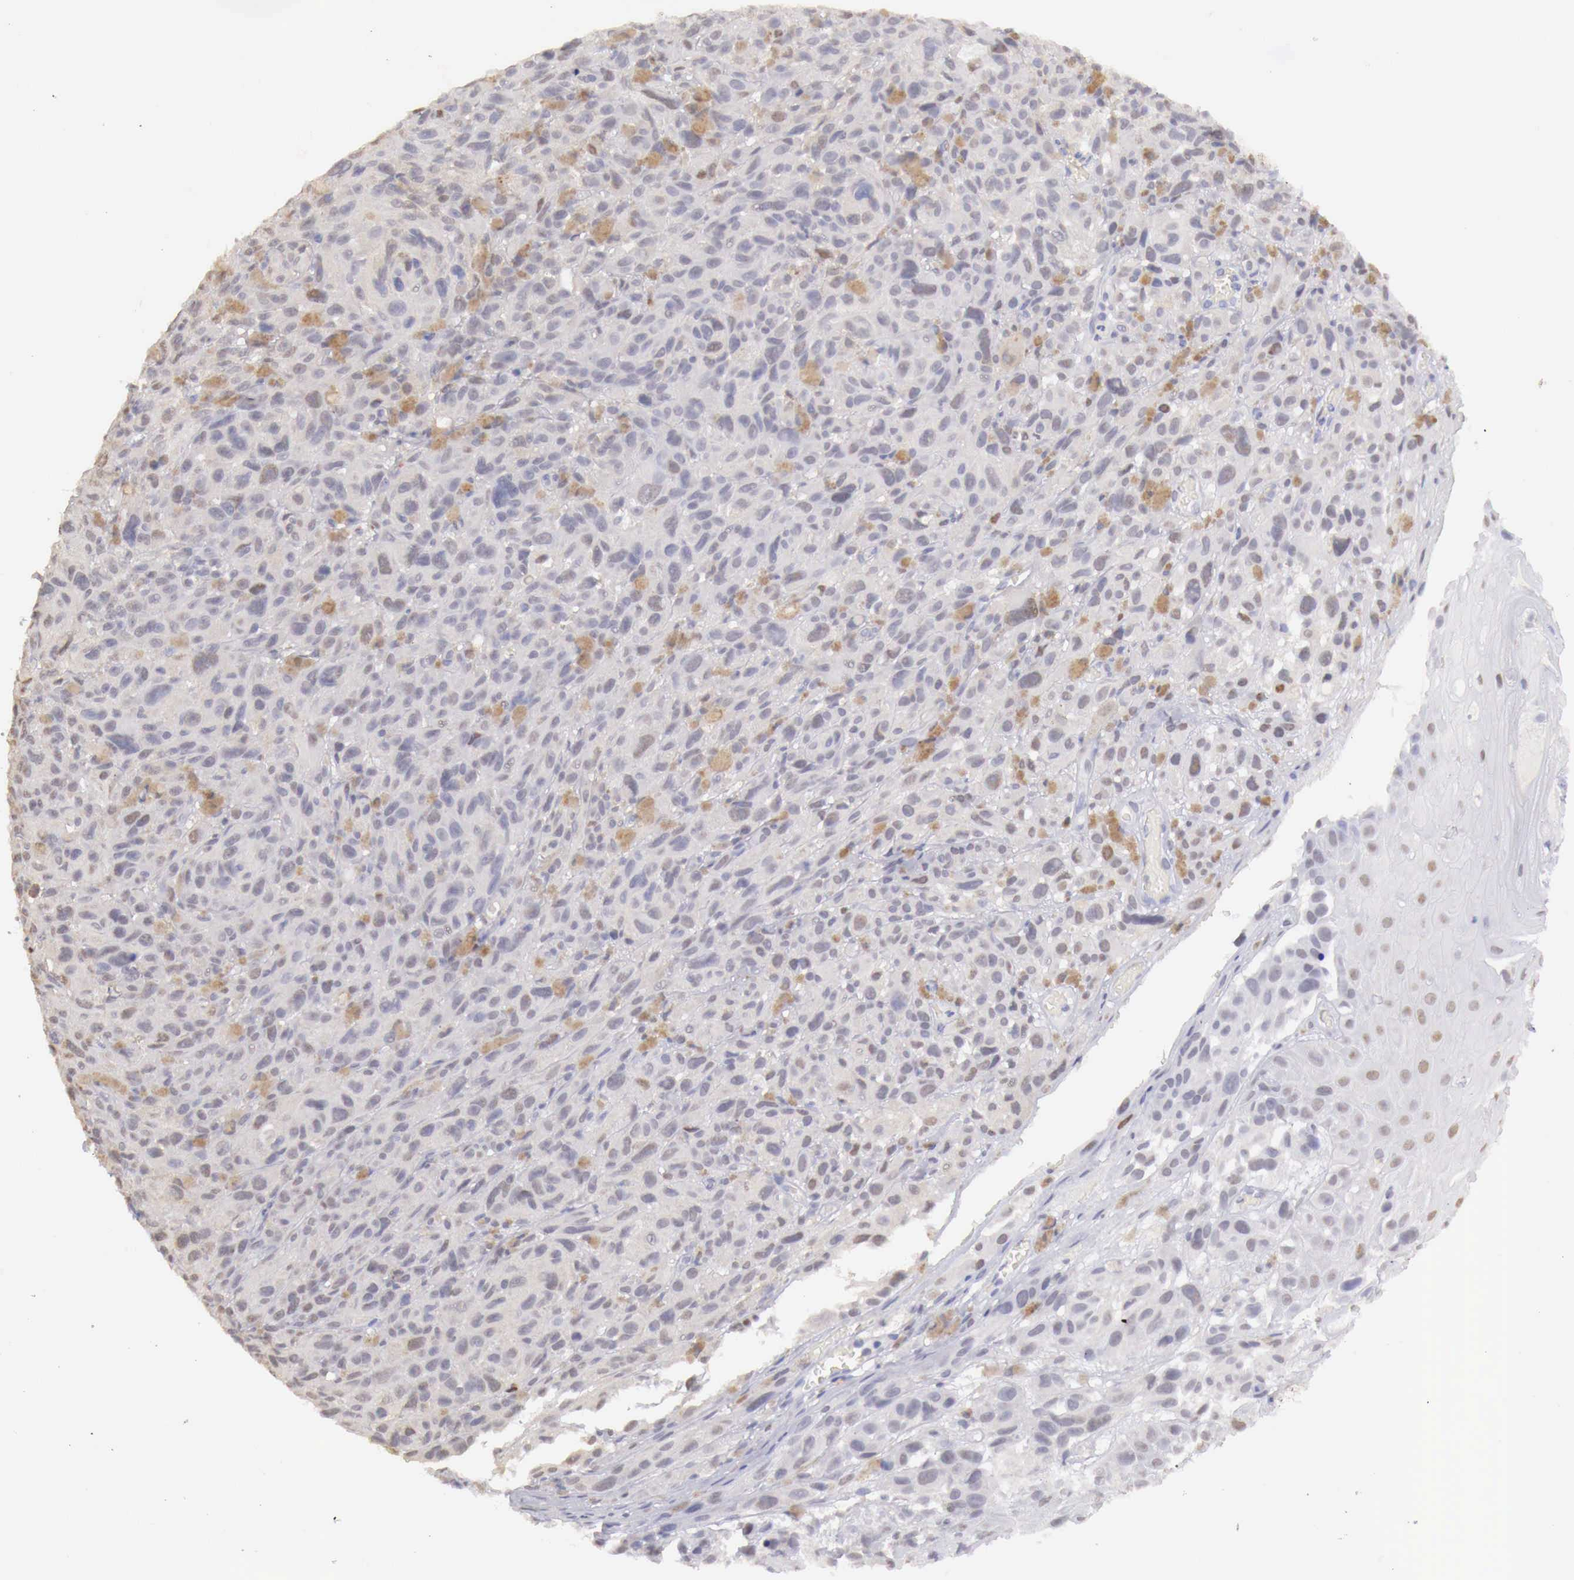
{"staining": {"intensity": "negative", "quantity": "none", "location": "none"}, "tissue": "melanoma", "cell_type": "Tumor cells", "image_type": "cancer", "snomed": [{"axis": "morphology", "description": "Malignant melanoma, NOS"}, {"axis": "topography", "description": "Skin"}], "caption": "There is no significant positivity in tumor cells of malignant melanoma.", "gene": "UBA1", "patient": {"sex": "male", "age": 67}}